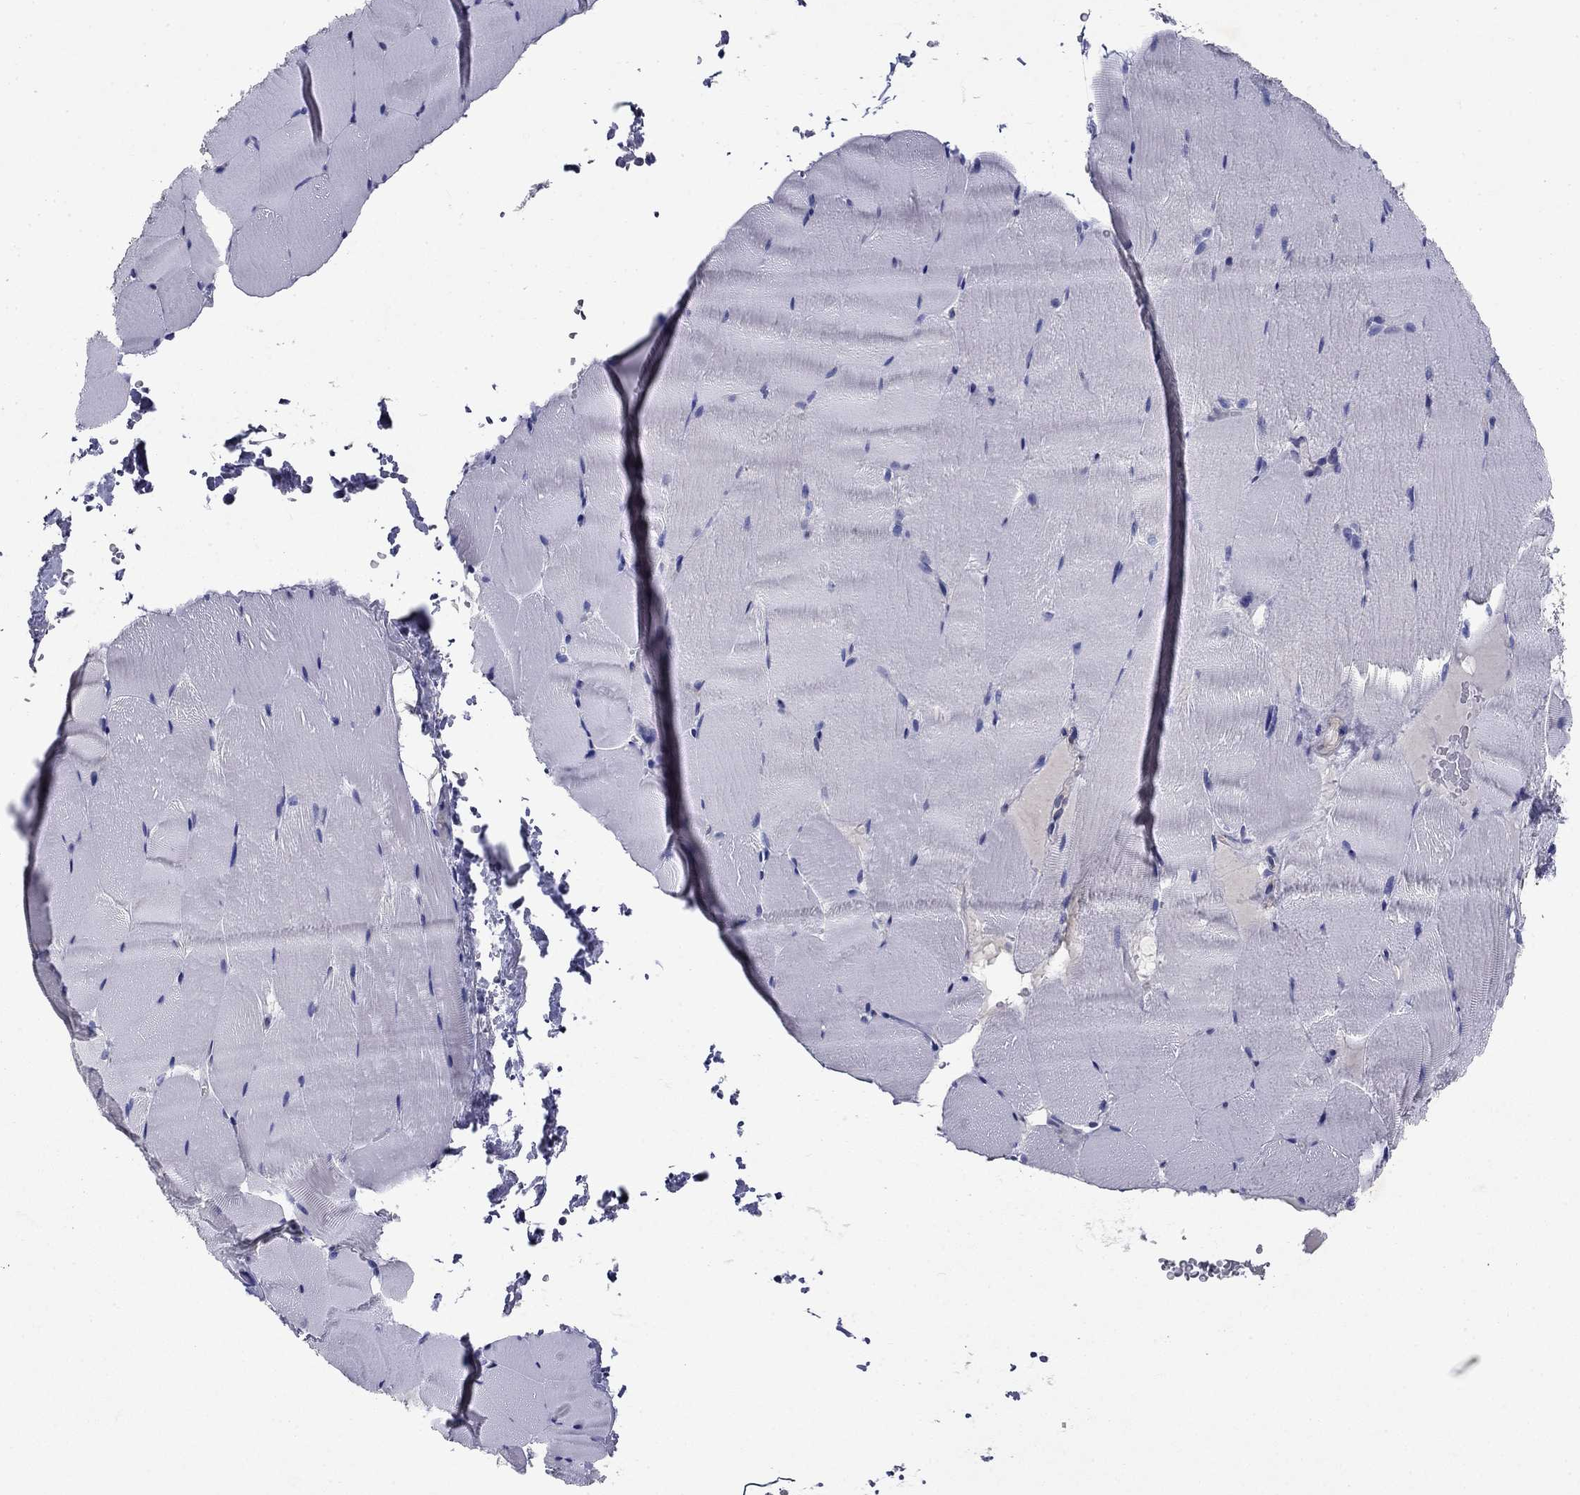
{"staining": {"intensity": "negative", "quantity": "none", "location": "none"}, "tissue": "skeletal muscle", "cell_type": "Myocytes", "image_type": "normal", "snomed": [{"axis": "morphology", "description": "Normal tissue, NOS"}, {"axis": "topography", "description": "Skeletal muscle"}], "caption": "IHC photomicrograph of unremarkable human skeletal muscle stained for a protein (brown), which displays no expression in myocytes.", "gene": "GLTP", "patient": {"sex": "female", "age": 37}}